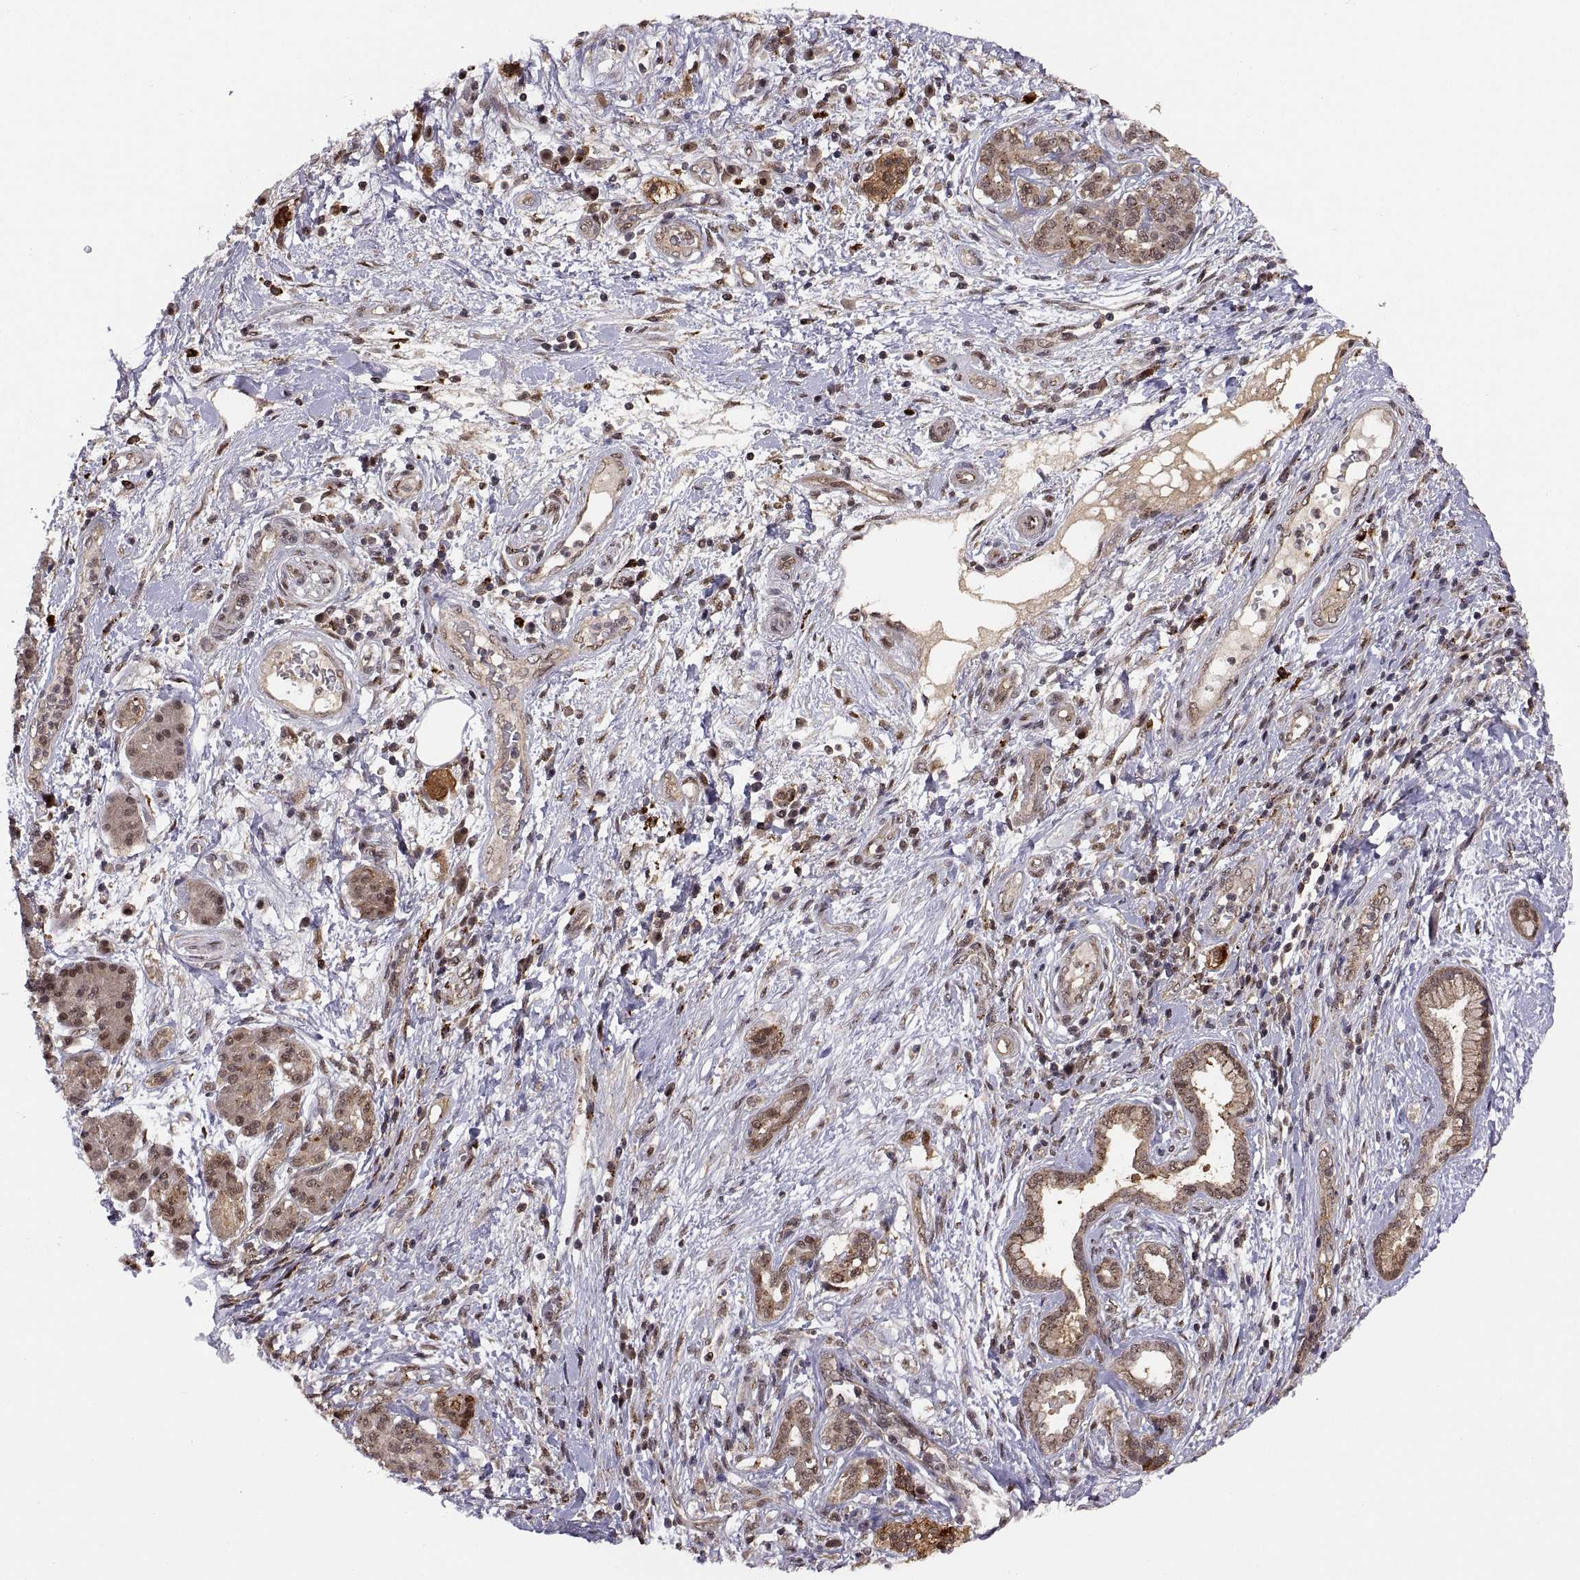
{"staining": {"intensity": "moderate", "quantity": ">75%", "location": "cytoplasmic/membranous,nuclear"}, "tissue": "pancreatic cancer", "cell_type": "Tumor cells", "image_type": "cancer", "snomed": [{"axis": "morphology", "description": "Adenocarcinoma, NOS"}, {"axis": "topography", "description": "Pancreas"}], "caption": "Immunohistochemistry (DAB (3,3'-diaminobenzidine)) staining of pancreatic cancer (adenocarcinoma) demonstrates moderate cytoplasmic/membranous and nuclear protein positivity in approximately >75% of tumor cells.", "gene": "PSMC2", "patient": {"sex": "female", "age": 73}}